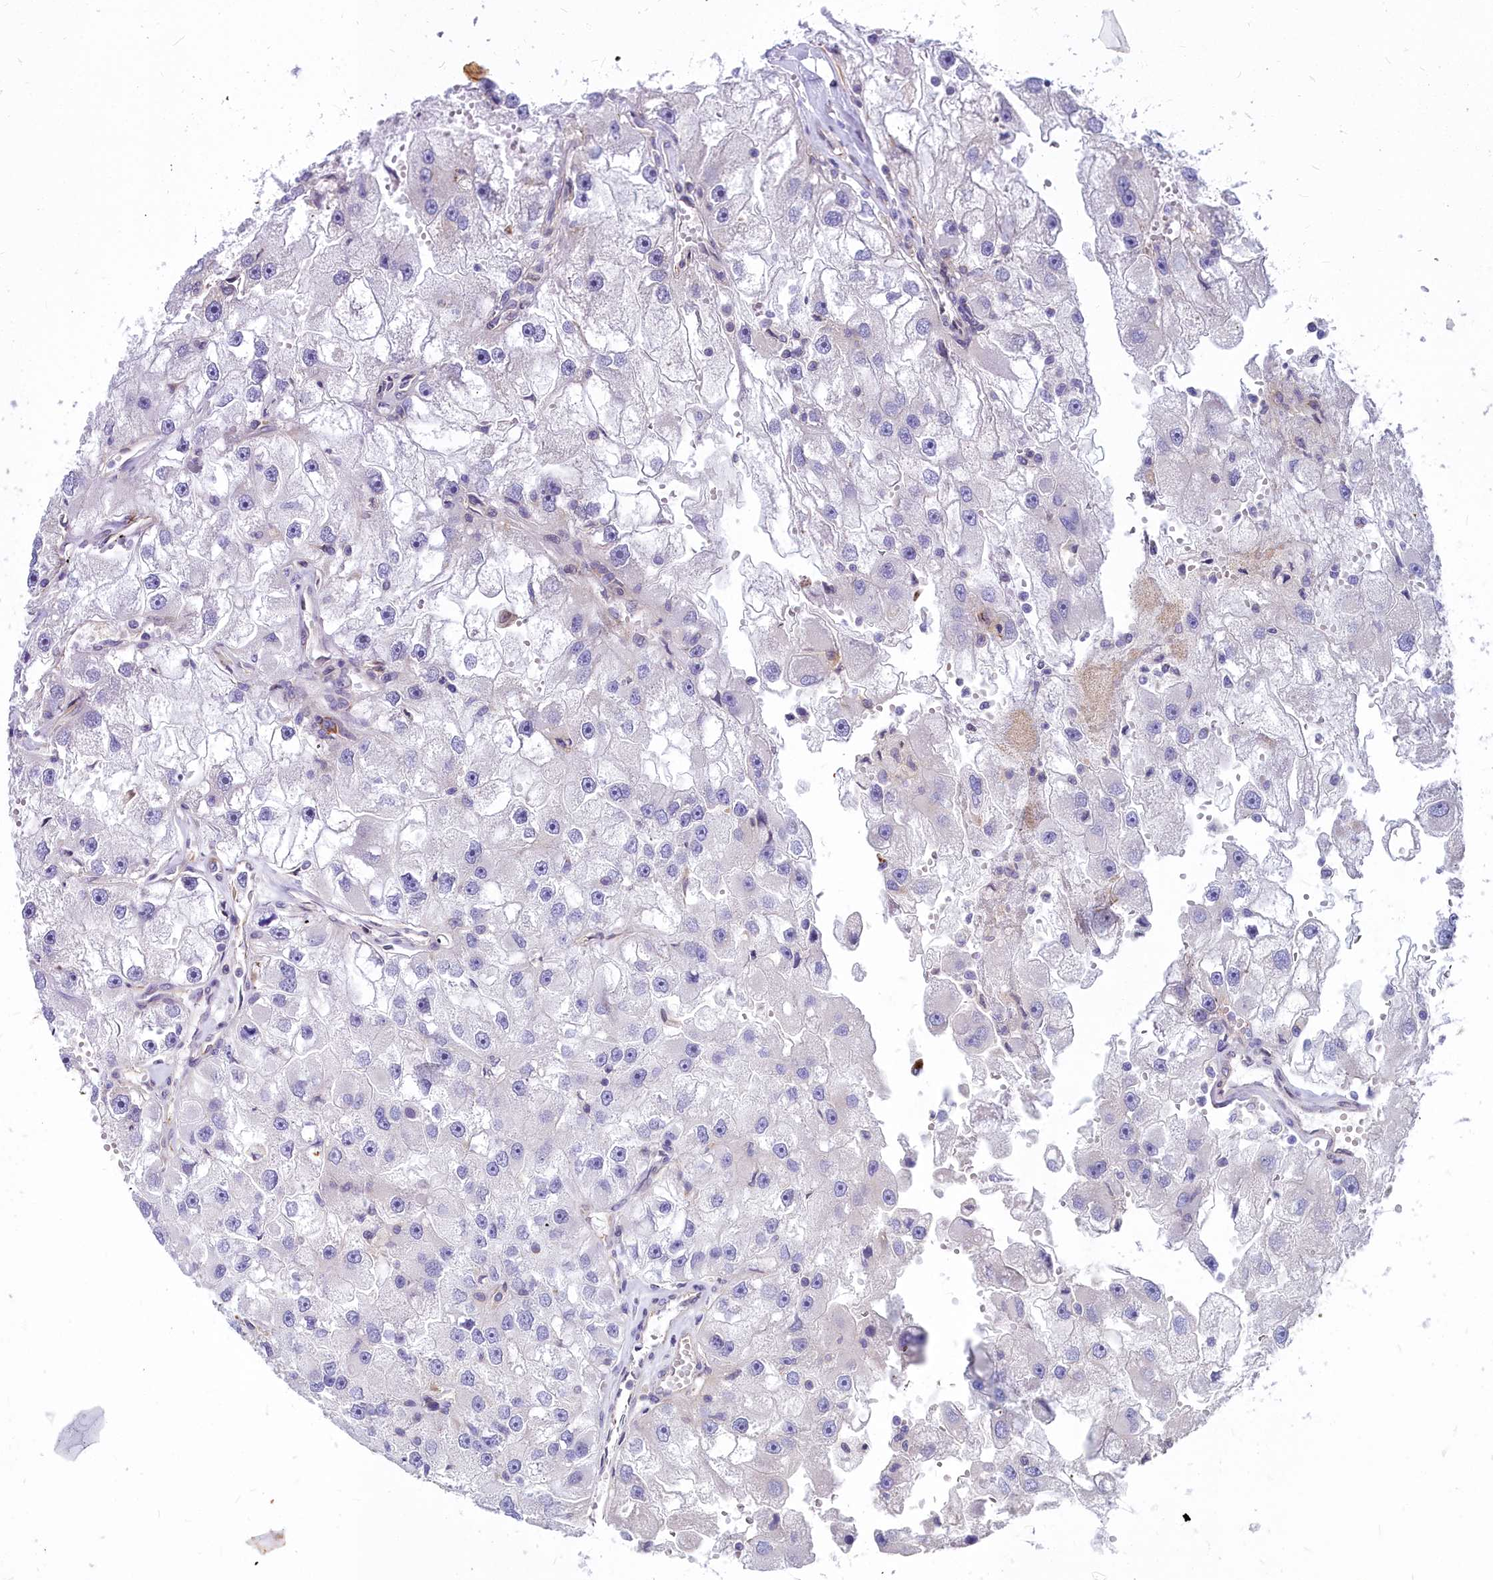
{"staining": {"intensity": "negative", "quantity": "none", "location": "none"}, "tissue": "renal cancer", "cell_type": "Tumor cells", "image_type": "cancer", "snomed": [{"axis": "morphology", "description": "Adenocarcinoma, NOS"}, {"axis": "topography", "description": "Kidney"}], "caption": "Immunohistochemistry of human renal cancer (adenocarcinoma) reveals no positivity in tumor cells.", "gene": "HLA-DOA", "patient": {"sex": "male", "age": 63}}